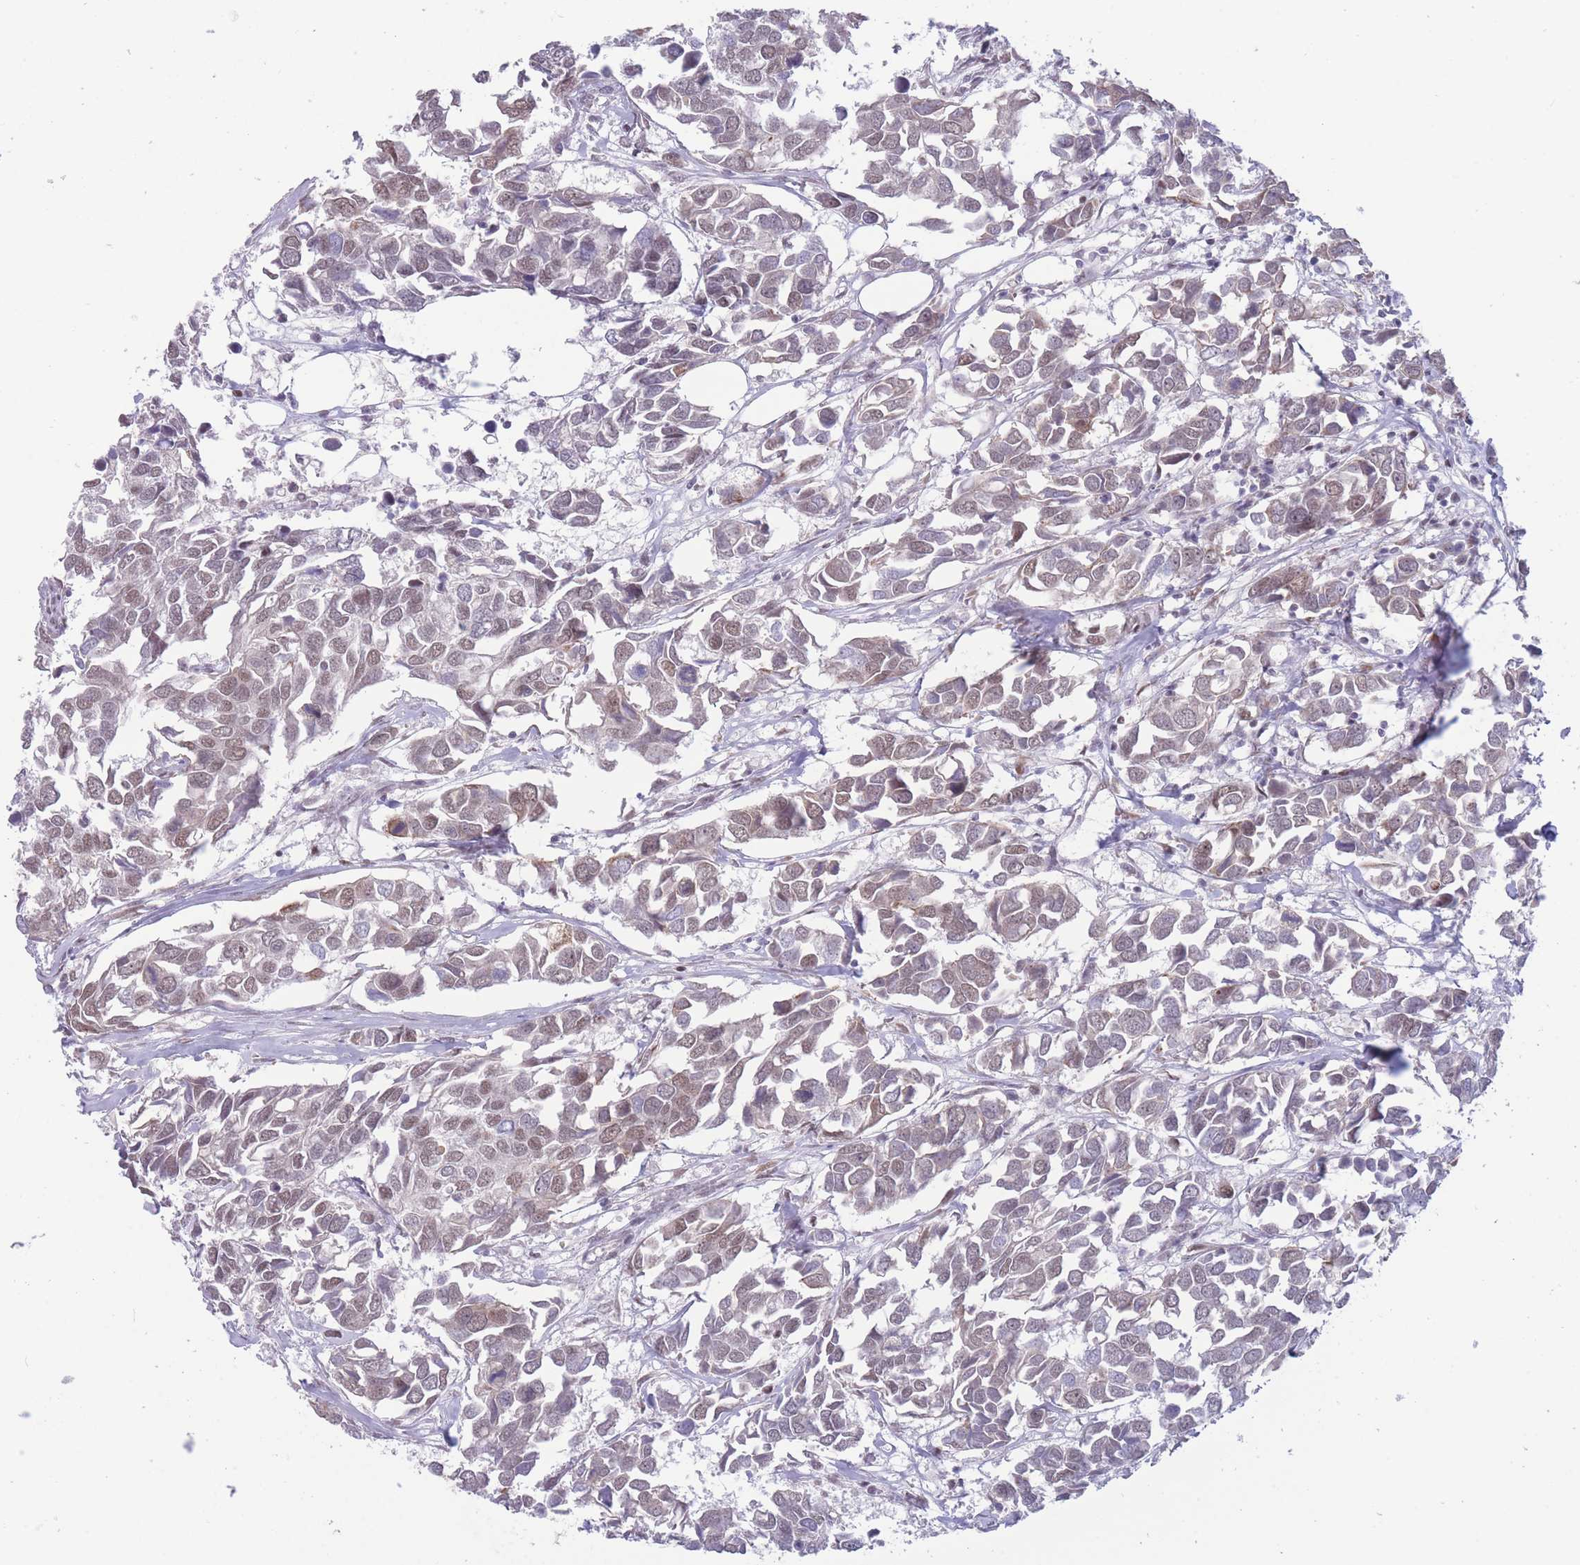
{"staining": {"intensity": "moderate", "quantity": "25%-75%", "location": "nuclear"}, "tissue": "breast cancer", "cell_type": "Tumor cells", "image_type": "cancer", "snomed": [{"axis": "morphology", "description": "Duct carcinoma"}, {"axis": "topography", "description": "Breast"}], "caption": "The immunohistochemical stain shows moderate nuclear positivity in tumor cells of breast invasive ductal carcinoma tissue. (DAB = brown stain, brightfield microscopy at high magnification).", "gene": "TARBP2", "patient": {"sex": "female", "age": 83}}